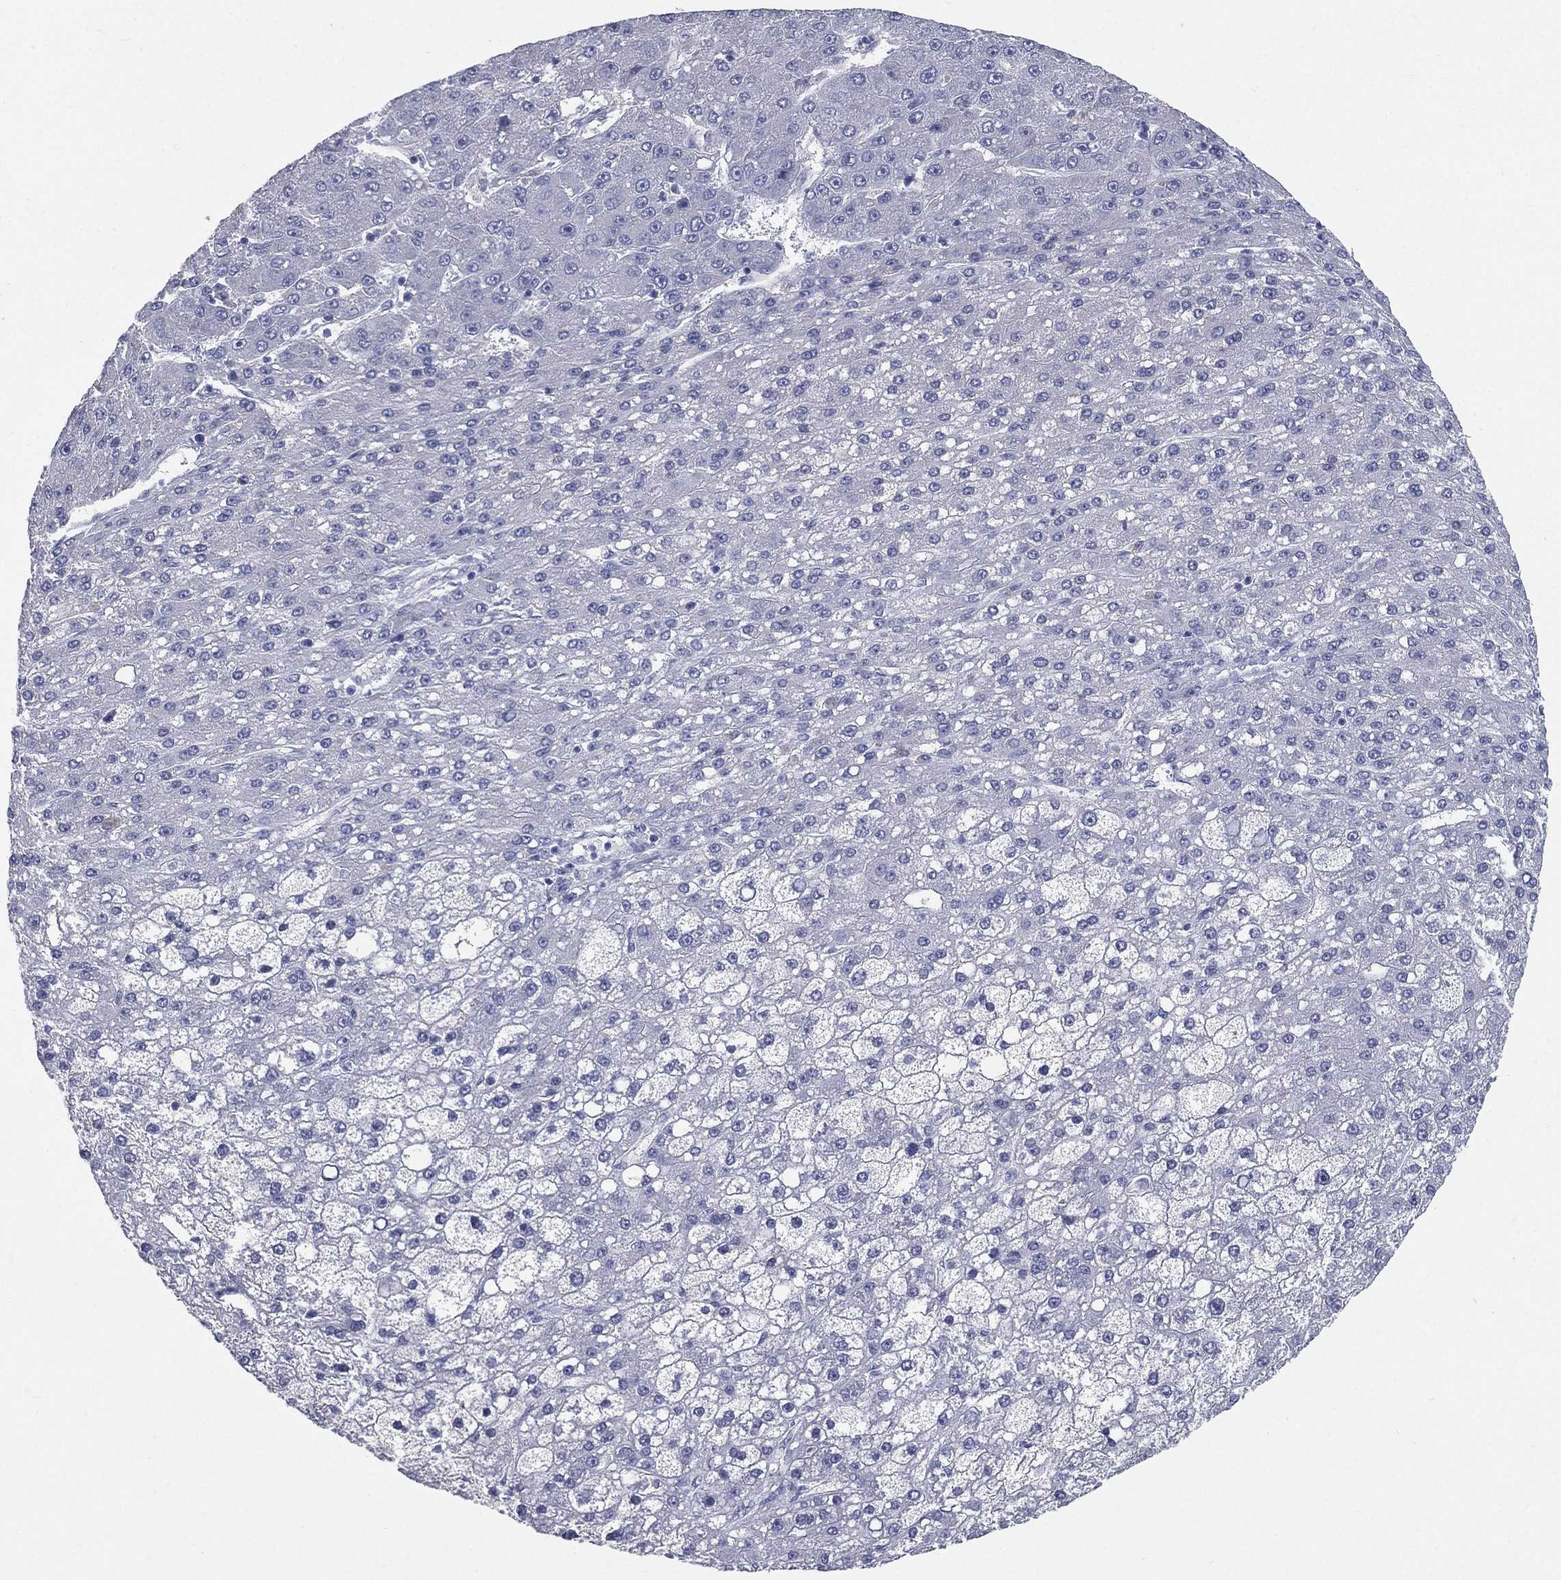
{"staining": {"intensity": "negative", "quantity": "none", "location": "none"}, "tissue": "liver cancer", "cell_type": "Tumor cells", "image_type": "cancer", "snomed": [{"axis": "morphology", "description": "Carcinoma, Hepatocellular, NOS"}, {"axis": "topography", "description": "Liver"}], "caption": "High power microscopy micrograph of an IHC image of hepatocellular carcinoma (liver), revealing no significant staining in tumor cells.", "gene": "HP", "patient": {"sex": "male", "age": 67}}